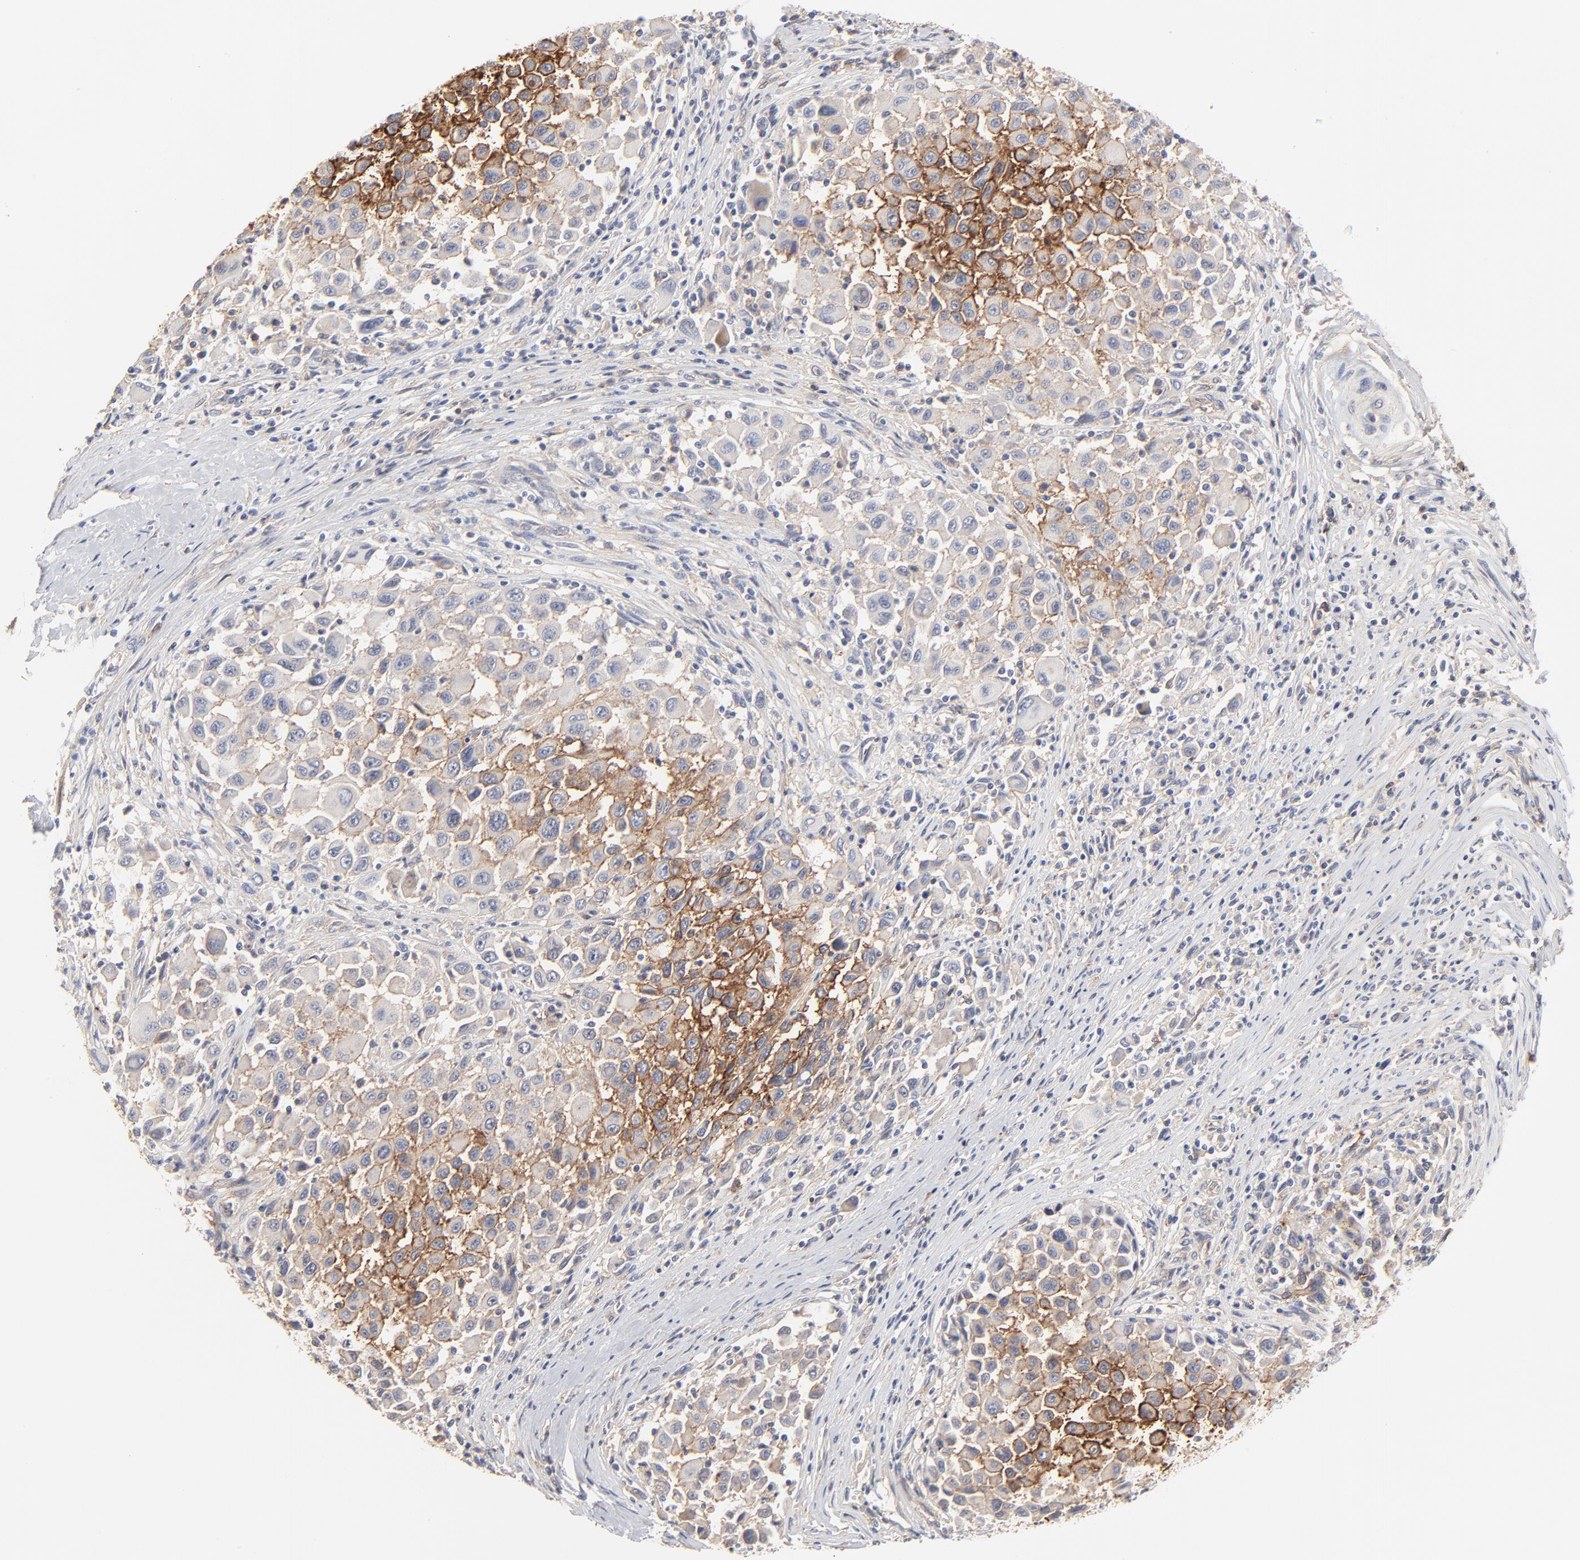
{"staining": {"intensity": "moderate", "quantity": "25%-75%", "location": "cytoplasmic/membranous"}, "tissue": "melanoma", "cell_type": "Tumor cells", "image_type": "cancer", "snomed": [{"axis": "morphology", "description": "Malignant melanoma, Metastatic site"}, {"axis": "topography", "description": "Lymph node"}], "caption": "High-power microscopy captured an immunohistochemistry (IHC) micrograph of malignant melanoma (metastatic site), revealing moderate cytoplasmic/membranous expression in approximately 25%-75% of tumor cells.", "gene": "SLC16A1", "patient": {"sex": "male", "age": 61}}